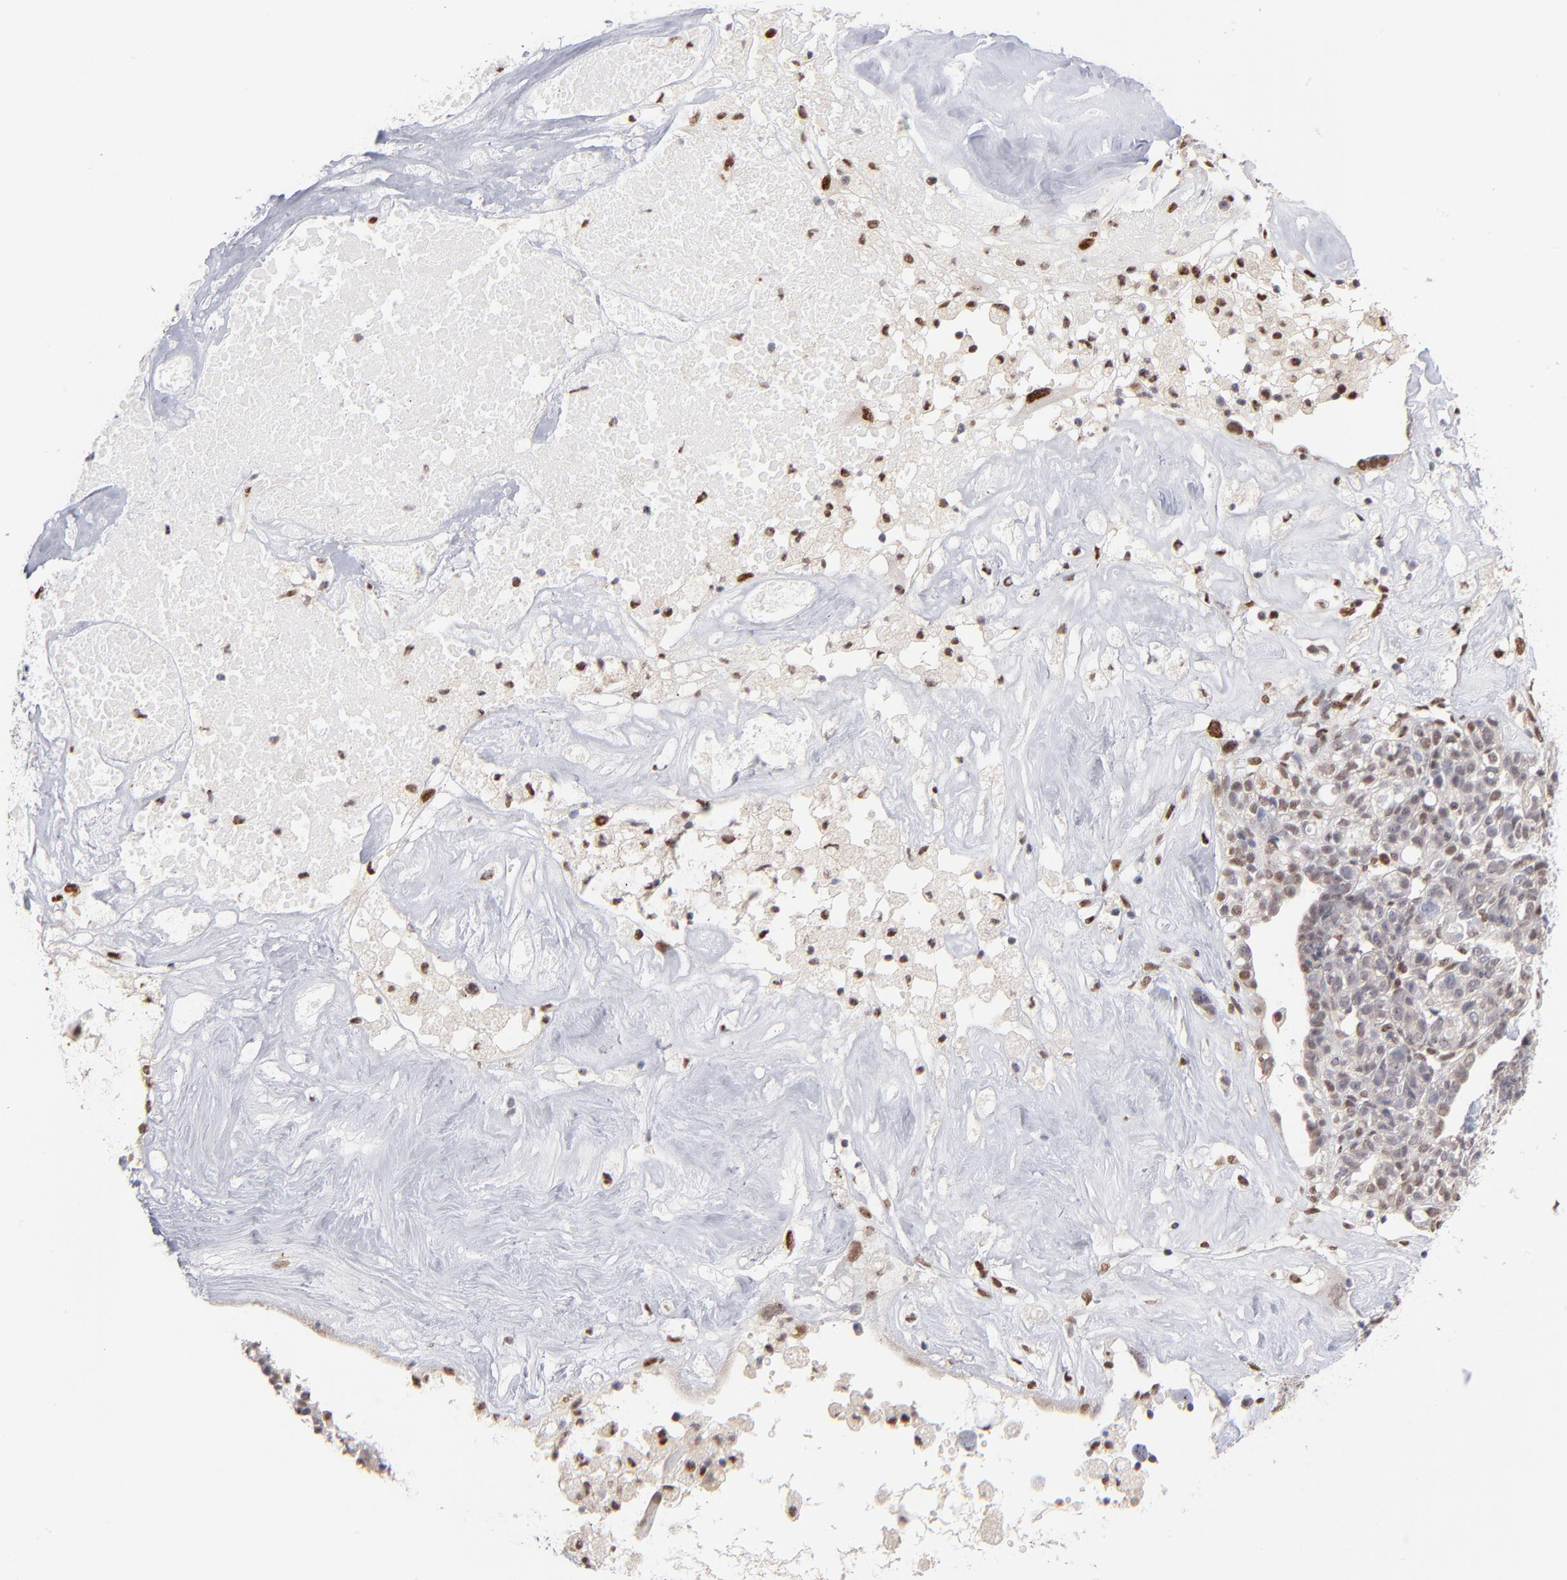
{"staining": {"intensity": "moderate", "quantity": "<25%", "location": "nuclear"}, "tissue": "ovarian cancer", "cell_type": "Tumor cells", "image_type": "cancer", "snomed": [{"axis": "morphology", "description": "Cystadenocarcinoma, serous, NOS"}, {"axis": "topography", "description": "Ovary"}], "caption": "Approximately <25% of tumor cells in ovarian cancer (serous cystadenocarcinoma) reveal moderate nuclear protein staining as visualized by brown immunohistochemical staining.", "gene": "STAT3", "patient": {"sex": "female", "age": 66}}